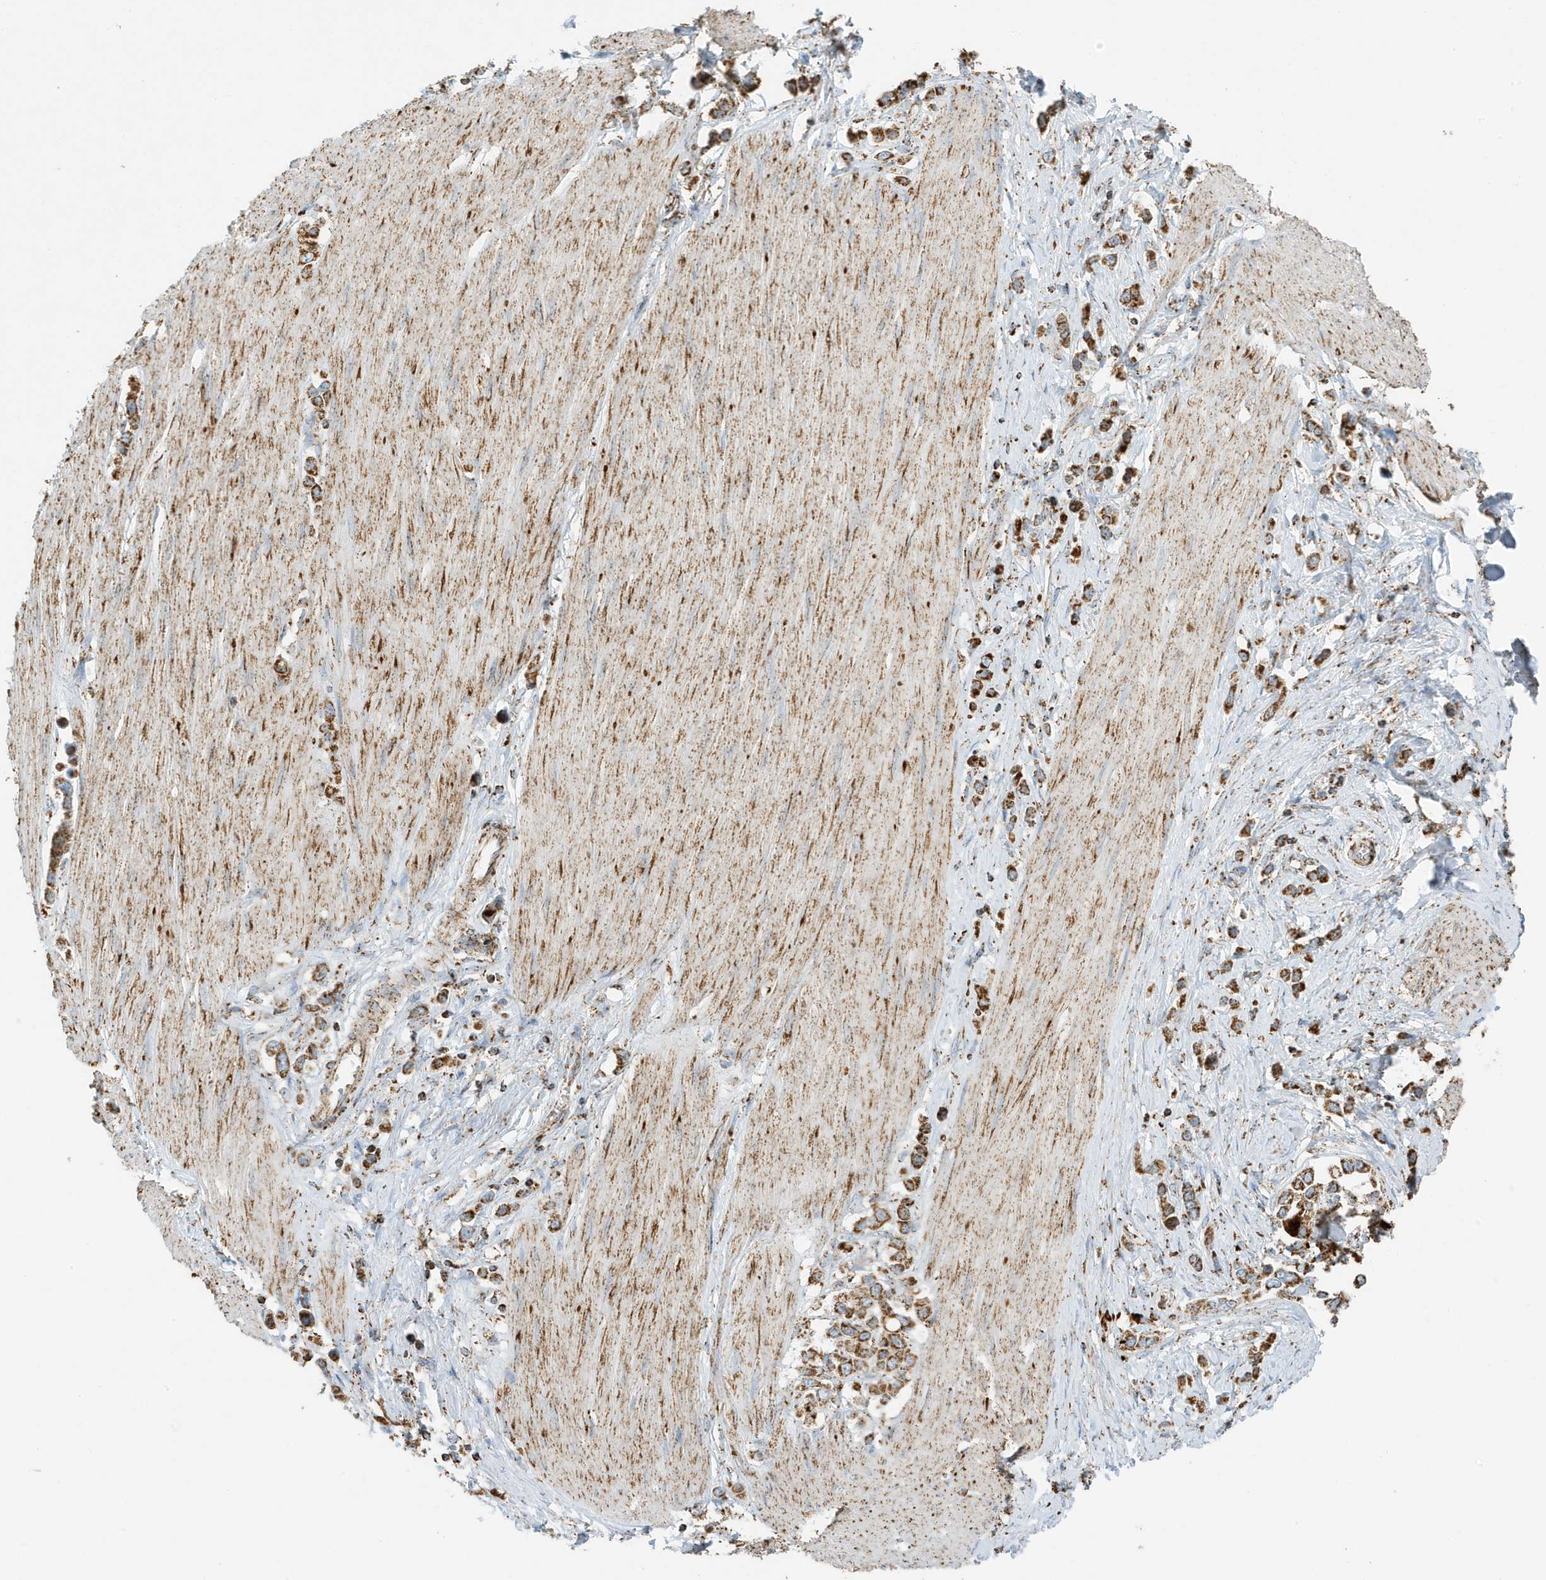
{"staining": {"intensity": "strong", "quantity": ">75%", "location": "cytoplasmic/membranous"}, "tissue": "stomach cancer", "cell_type": "Tumor cells", "image_type": "cancer", "snomed": [{"axis": "morphology", "description": "Adenocarcinoma, NOS"}, {"axis": "topography", "description": "Stomach"}], "caption": "Protein staining shows strong cytoplasmic/membranous positivity in approximately >75% of tumor cells in stomach cancer.", "gene": "ATP5ME", "patient": {"sex": "female", "age": 65}}